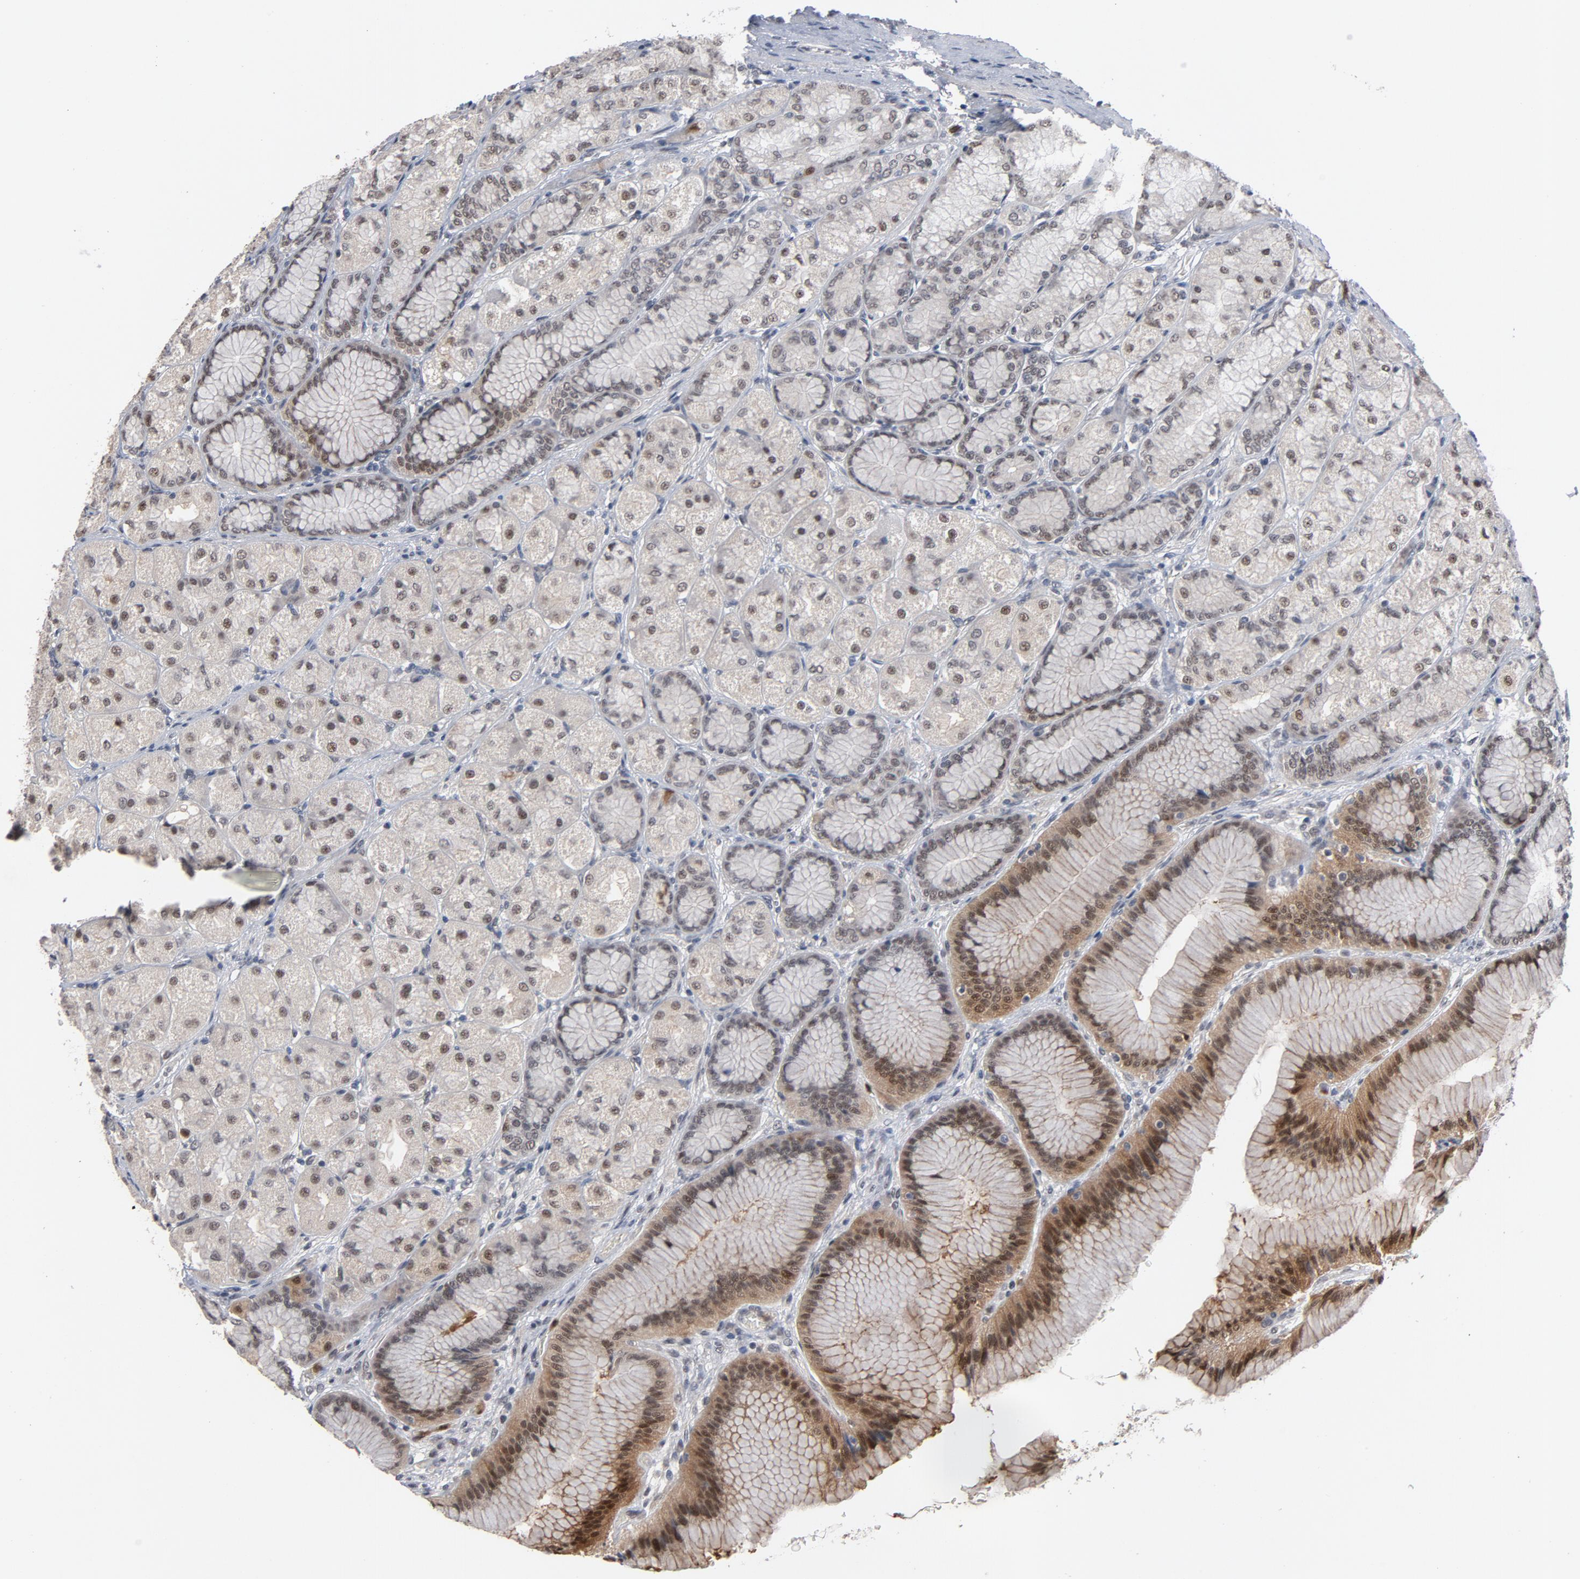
{"staining": {"intensity": "moderate", "quantity": "25%-75%", "location": "nuclear"}, "tissue": "stomach", "cell_type": "Glandular cells", "image_type": "normal", "snomed": [{"axis": "morphology", "description": "Normal tissue, NOS"}, {"axis": "morphology", "description": "Adenocarcinoma, NOS"}, {"axis": "topography", "description": "Stomach"}, {"axis": "topography", "description": "Stomach, lower"}], "caption": "Protein staining shows moderate nuclear staining in approximately 25%-75% of glandular cells in benign stomach.", "gene": "RTL5", "patient": {"sex": "female", "age": 65}}